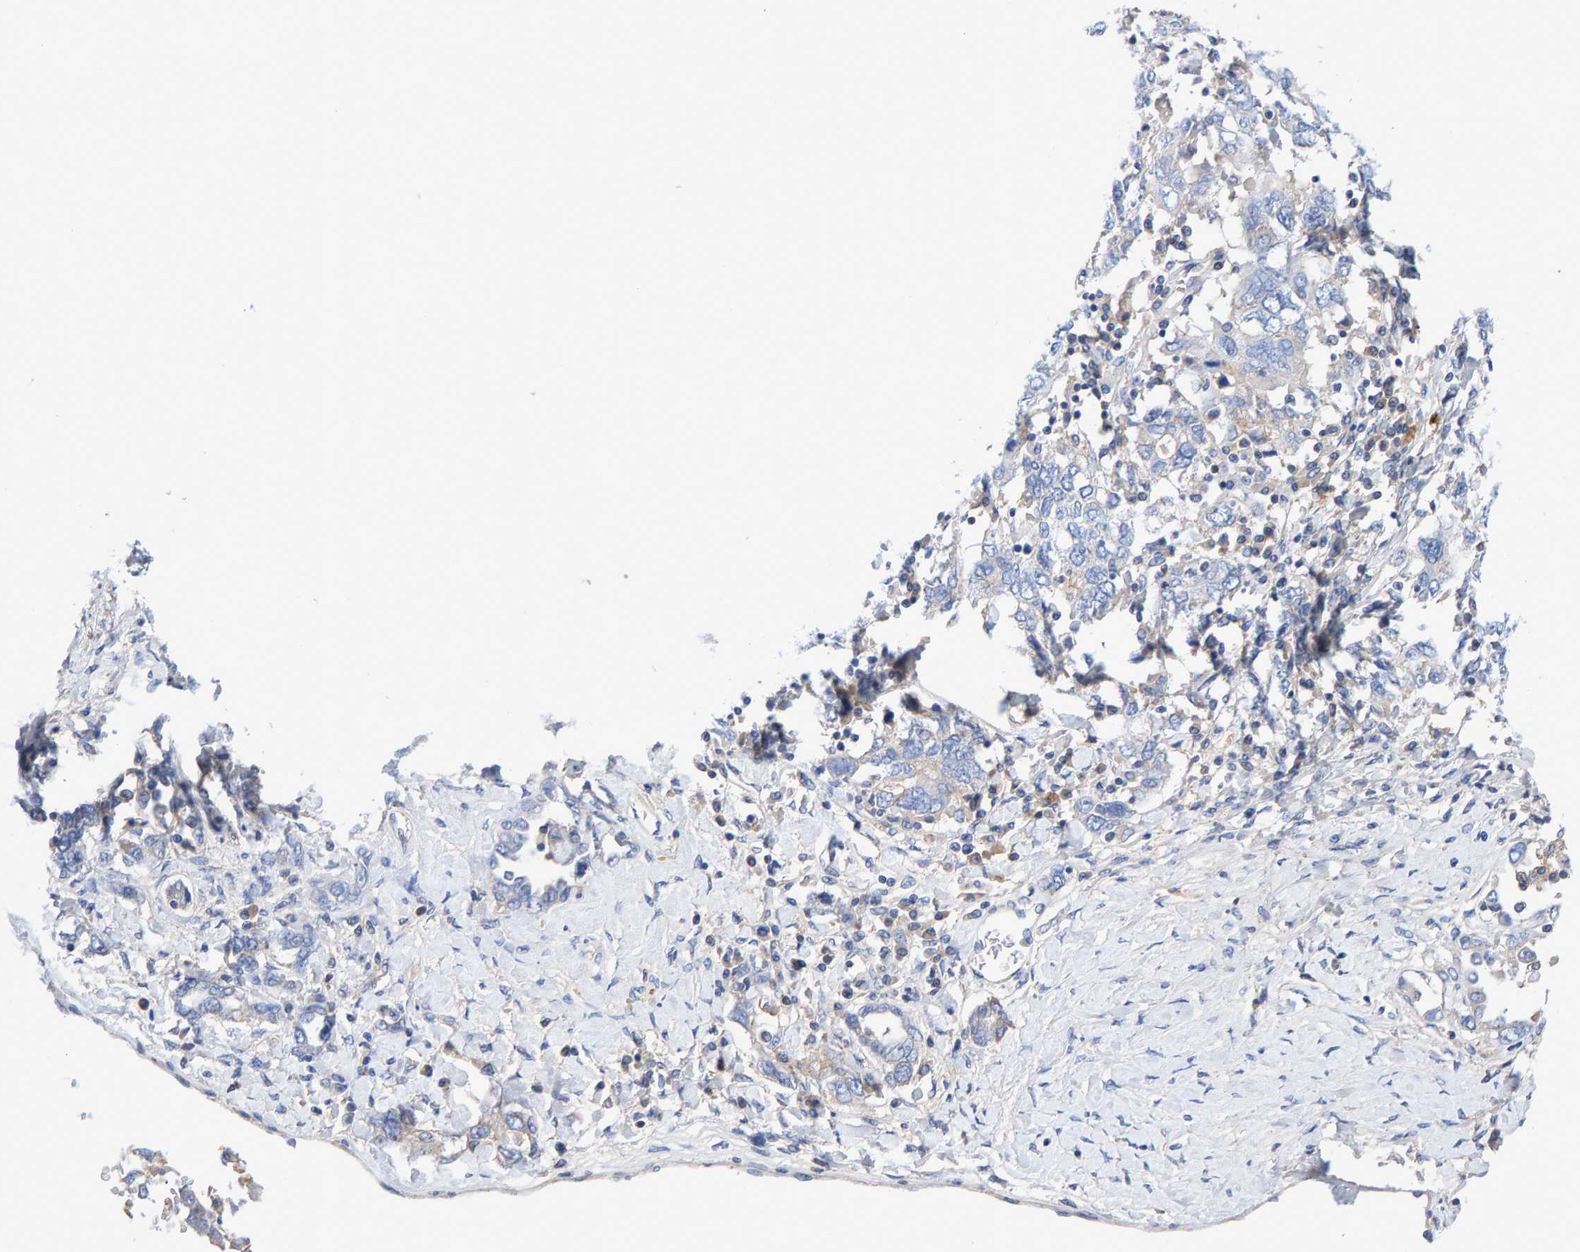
{"staining": {"intensity": "negative", "quantity": "none", "location": "none"}, "tissue": "ovarian cancer", "cell_type": "Tumor cells", "image_type": "cancer", "snomed": [{"axis": "morphology", "description": "Carcinoma, endometroid"}, {"axis": "topography", "description": "Ovary"}], "caption": "The immunohistochemistry micrograph has no significant expression in tumor cells of endometroid carcinoma (ovarian) tissue.", "gene": "EFR3A", "patient": {"sex": "female", "age": 62}}